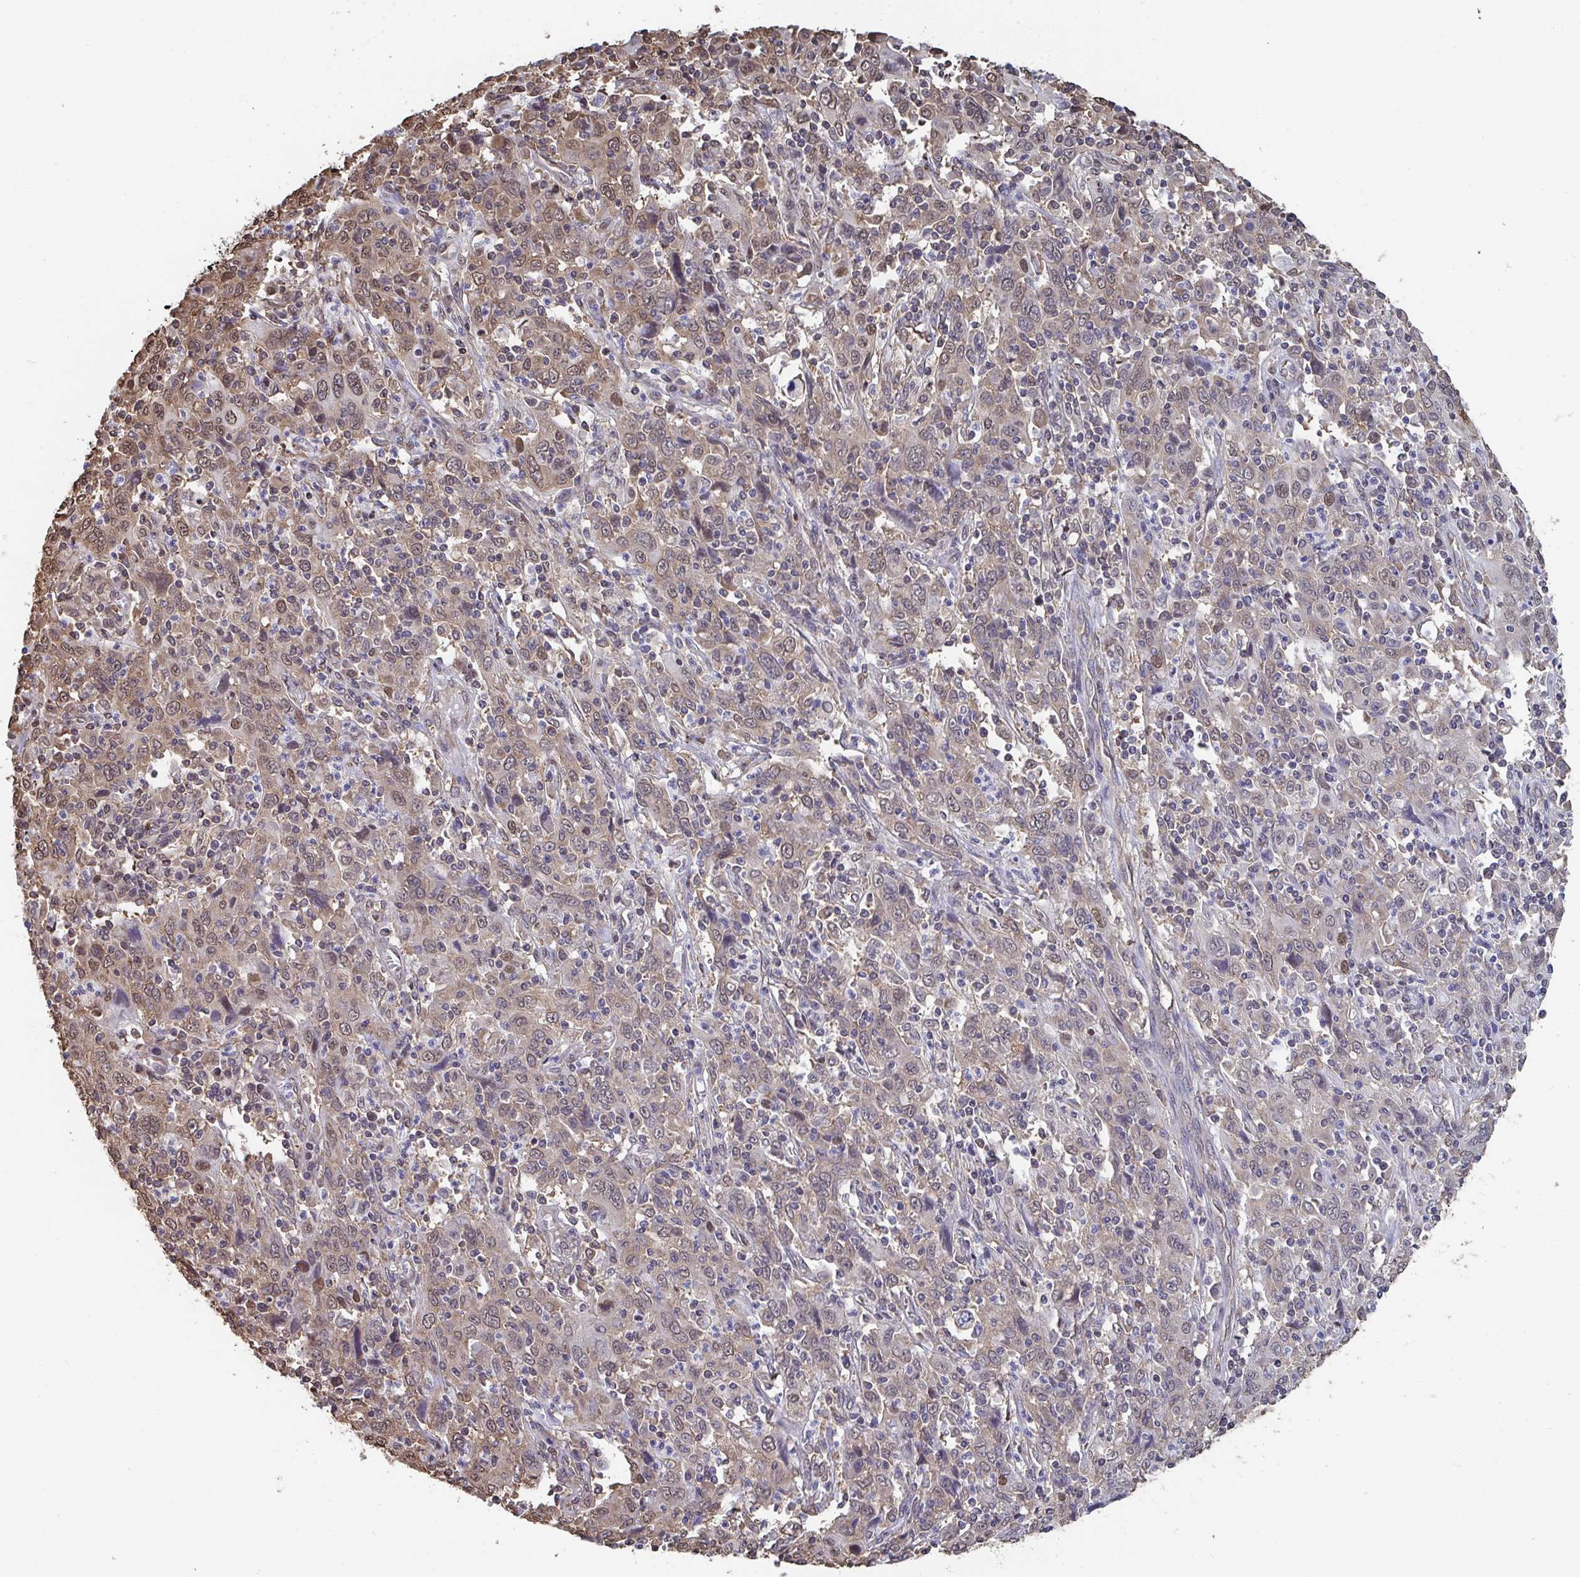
{"staining": {"intensity": "weak", "quantity": "25%-75%", "location": "cytoplasmic/membranous,nuclear"}, "tissue": "cervical cancer", "cell_type": "Tumor cells", "image_type": "cancer", "snomed": [{"axis": "morphology", "description": "Squamous cell carcinoma, NOS"}, {"axis": "topography", "description": "Cervix"}], "caption": "Immunohistochemistry (IHC) (DAB) staining of cervical cancer reveals weak cytoplasmic/membranous and nuclear protein positivity in about 25%-75% of tumor cells.", "gene": "SYNCRIP", "patient": {"sex": "female", "age": 46}}